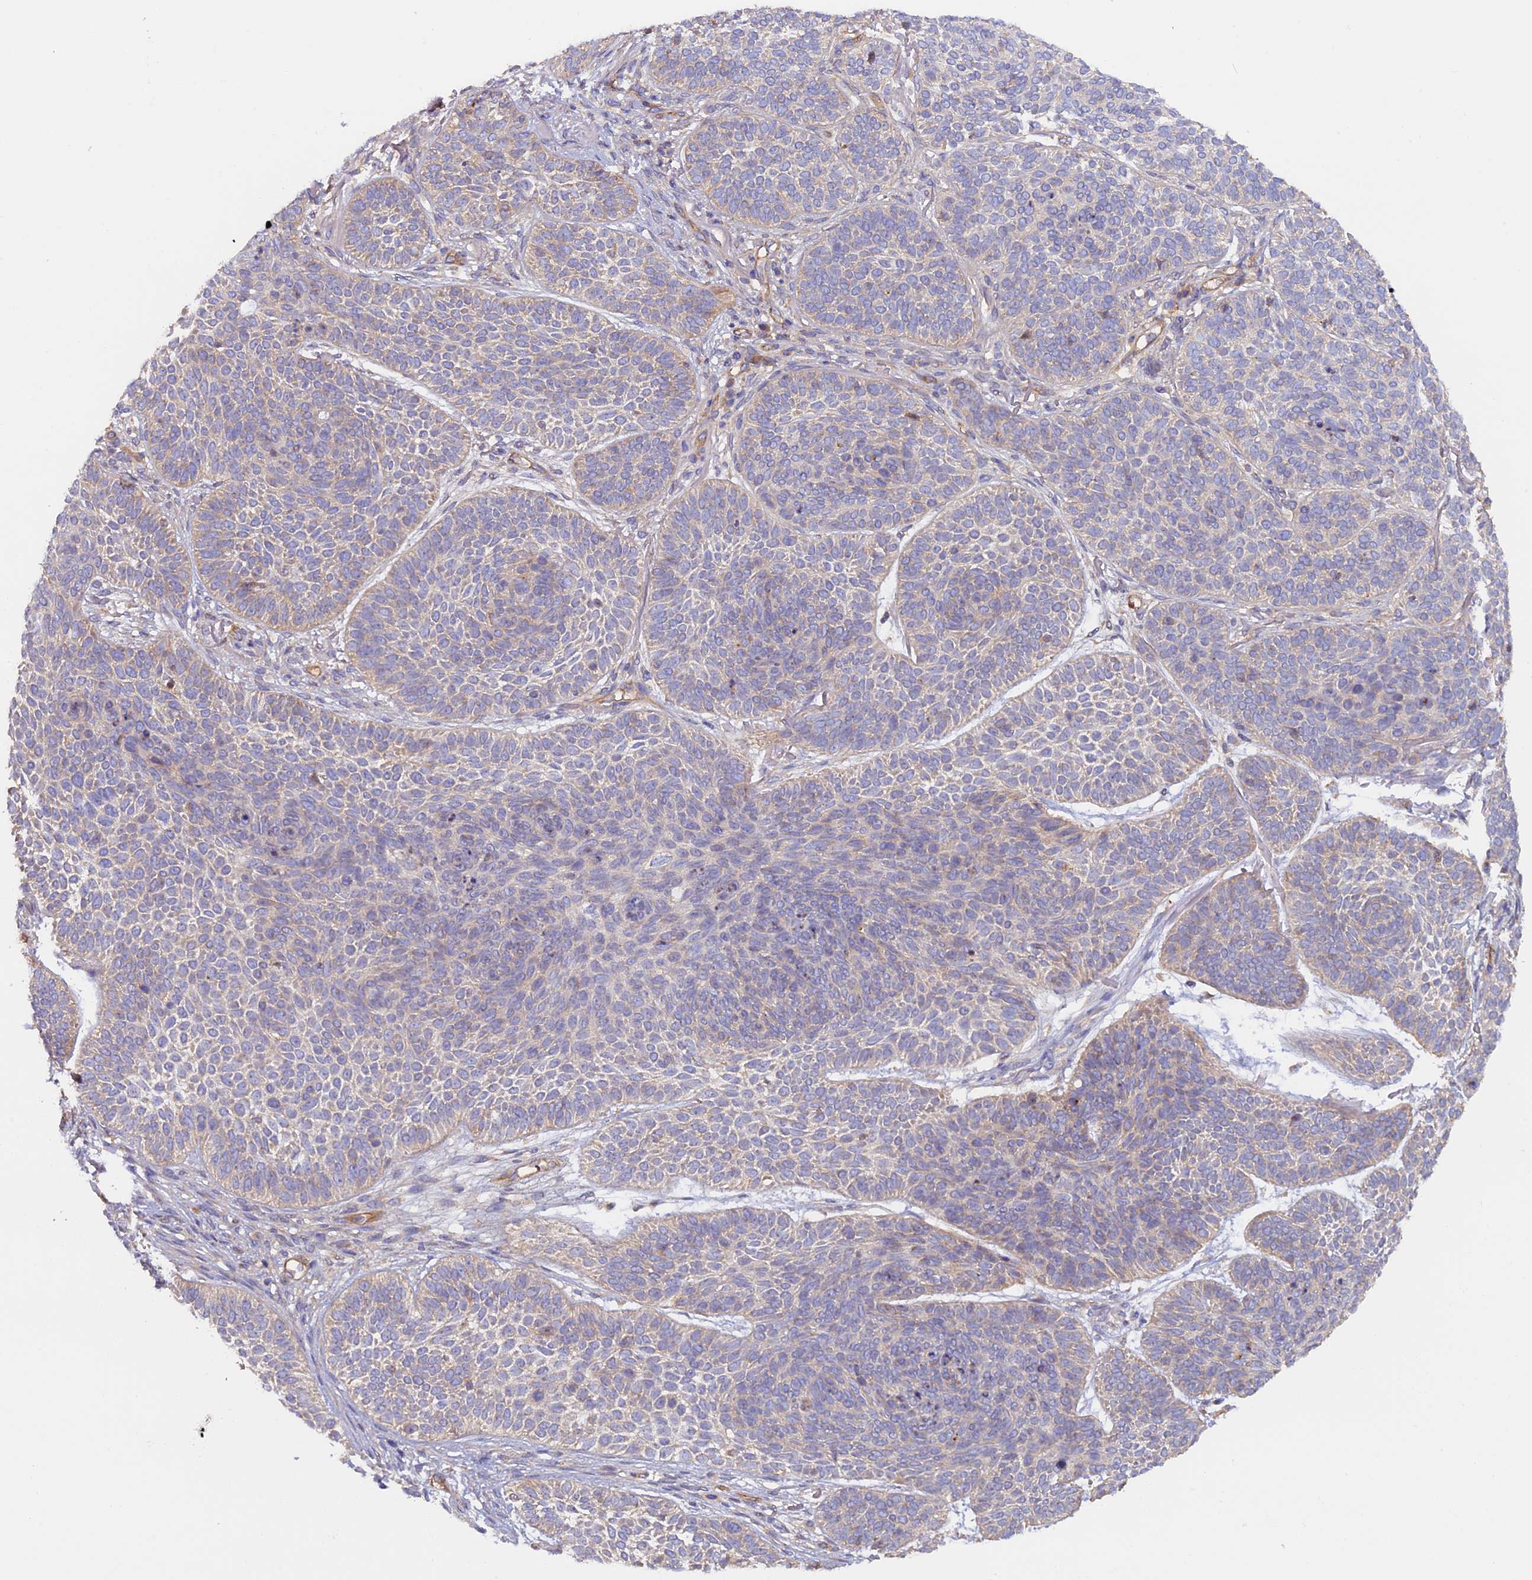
{"staining": {"intensity": "weak", "quantity": "<25%", "location": "cytoplasmic/membranous"}, "tissue": "skin cancer", "cell_type": "Tumor cells", "image_type": "cancer", "snomed": [{"axis": "morphology", "description": "Basal cell carcinoma"}, {"axis": "topography", "description": "Skin"}], "caption": "Tumor cells show no significant protein expression in skin basal cell carcinoma.", "gene": "DUS3L", "patient": {"sex": "male", "age": 85}}